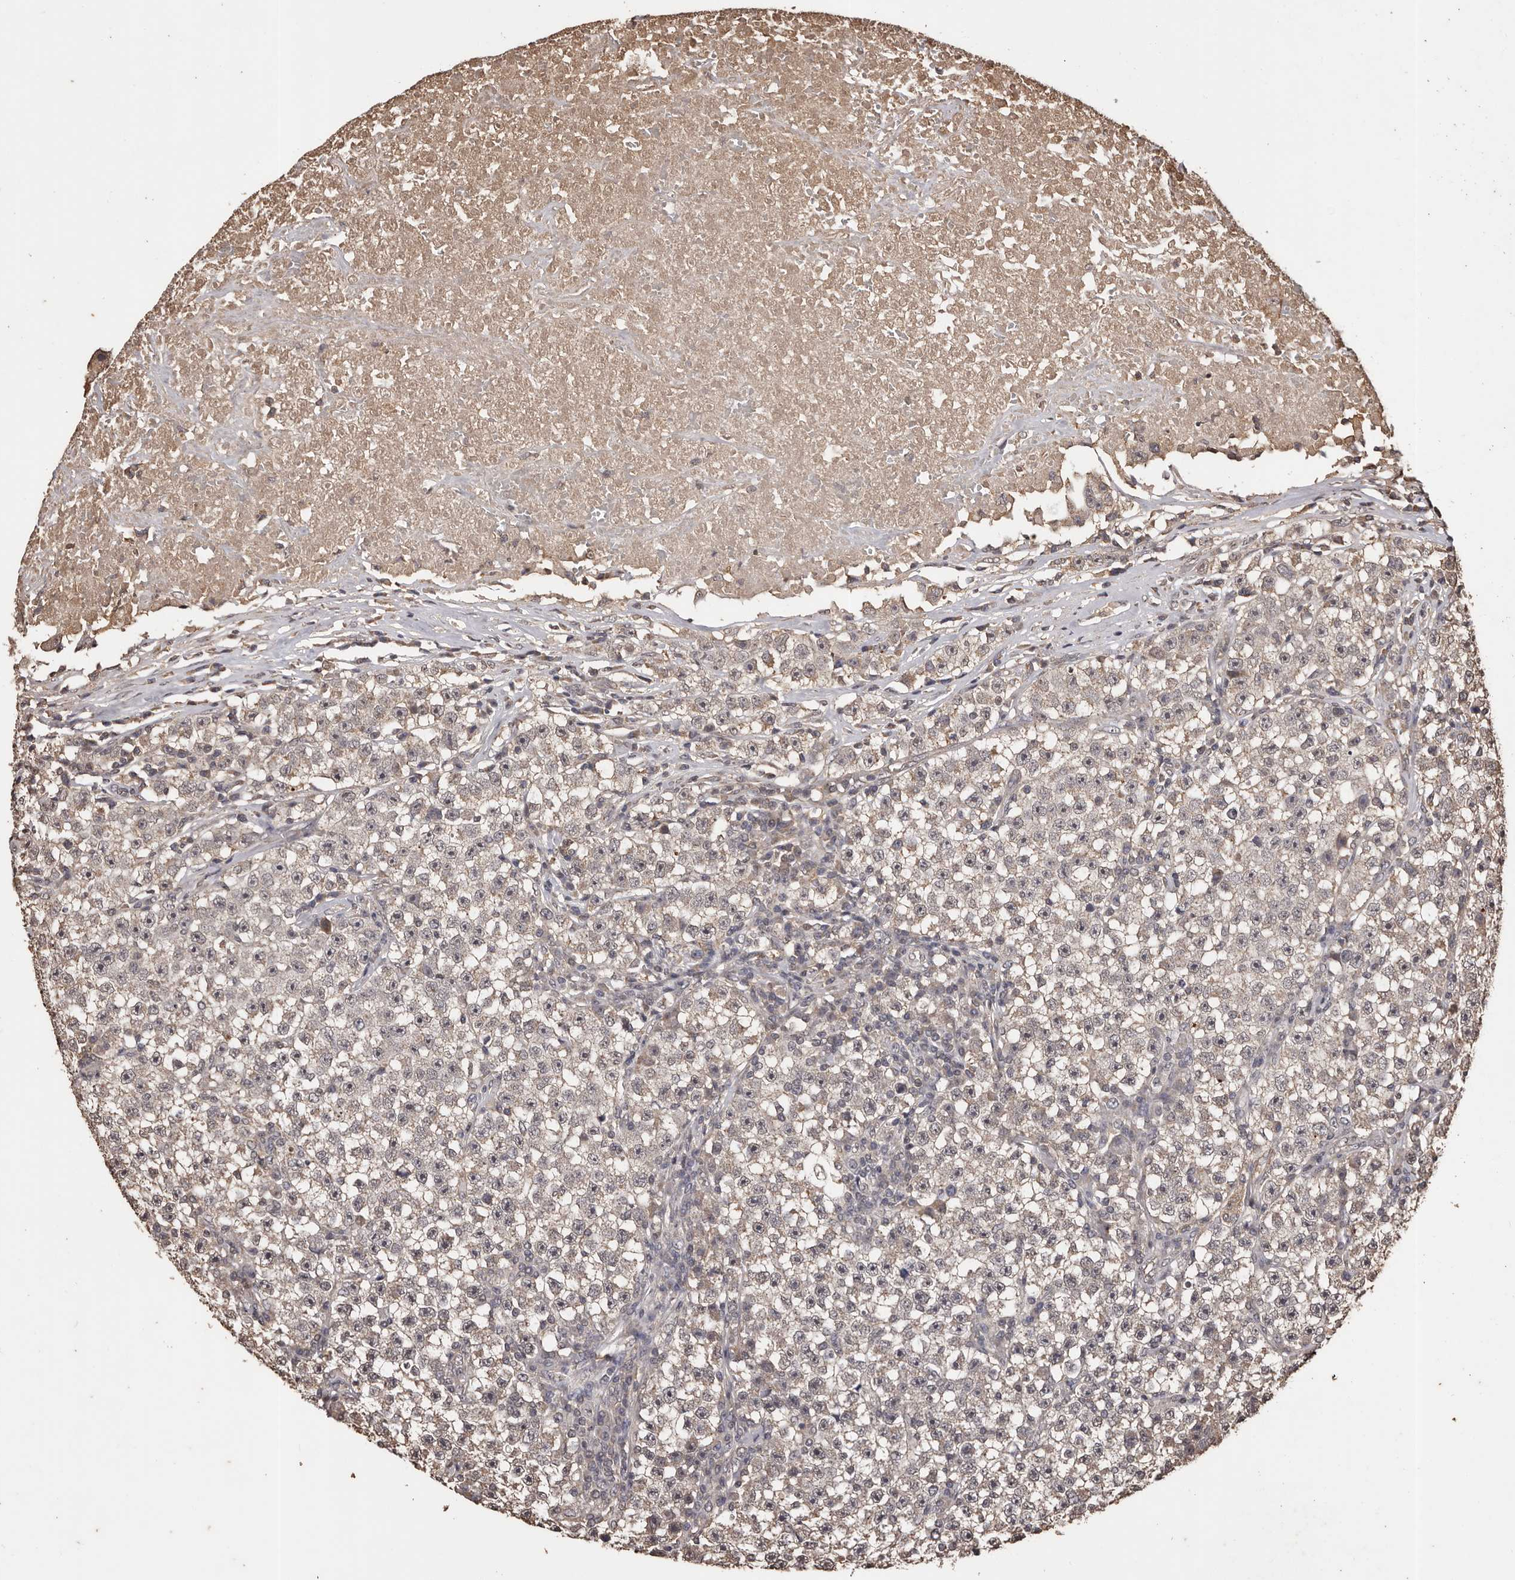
{"staining": {"intensity": "weak", "quantity": "<25%", "location": "cytoplasmic/membranous"}, "tissue": "testis cancer", "cell_type": "Tumor cells", "image_type": "cancer", "snomed": [{"axis": "morphology", "description": "Seminoma, NOS"}, {"axis": "topography", "description": "Testis"}], "caption": "A histopathology image of testis cancer stained for a protein displays no brown staining in tumor cells.", "gene": "NAV1", "patient": {"sex": "male", "age": 22}}